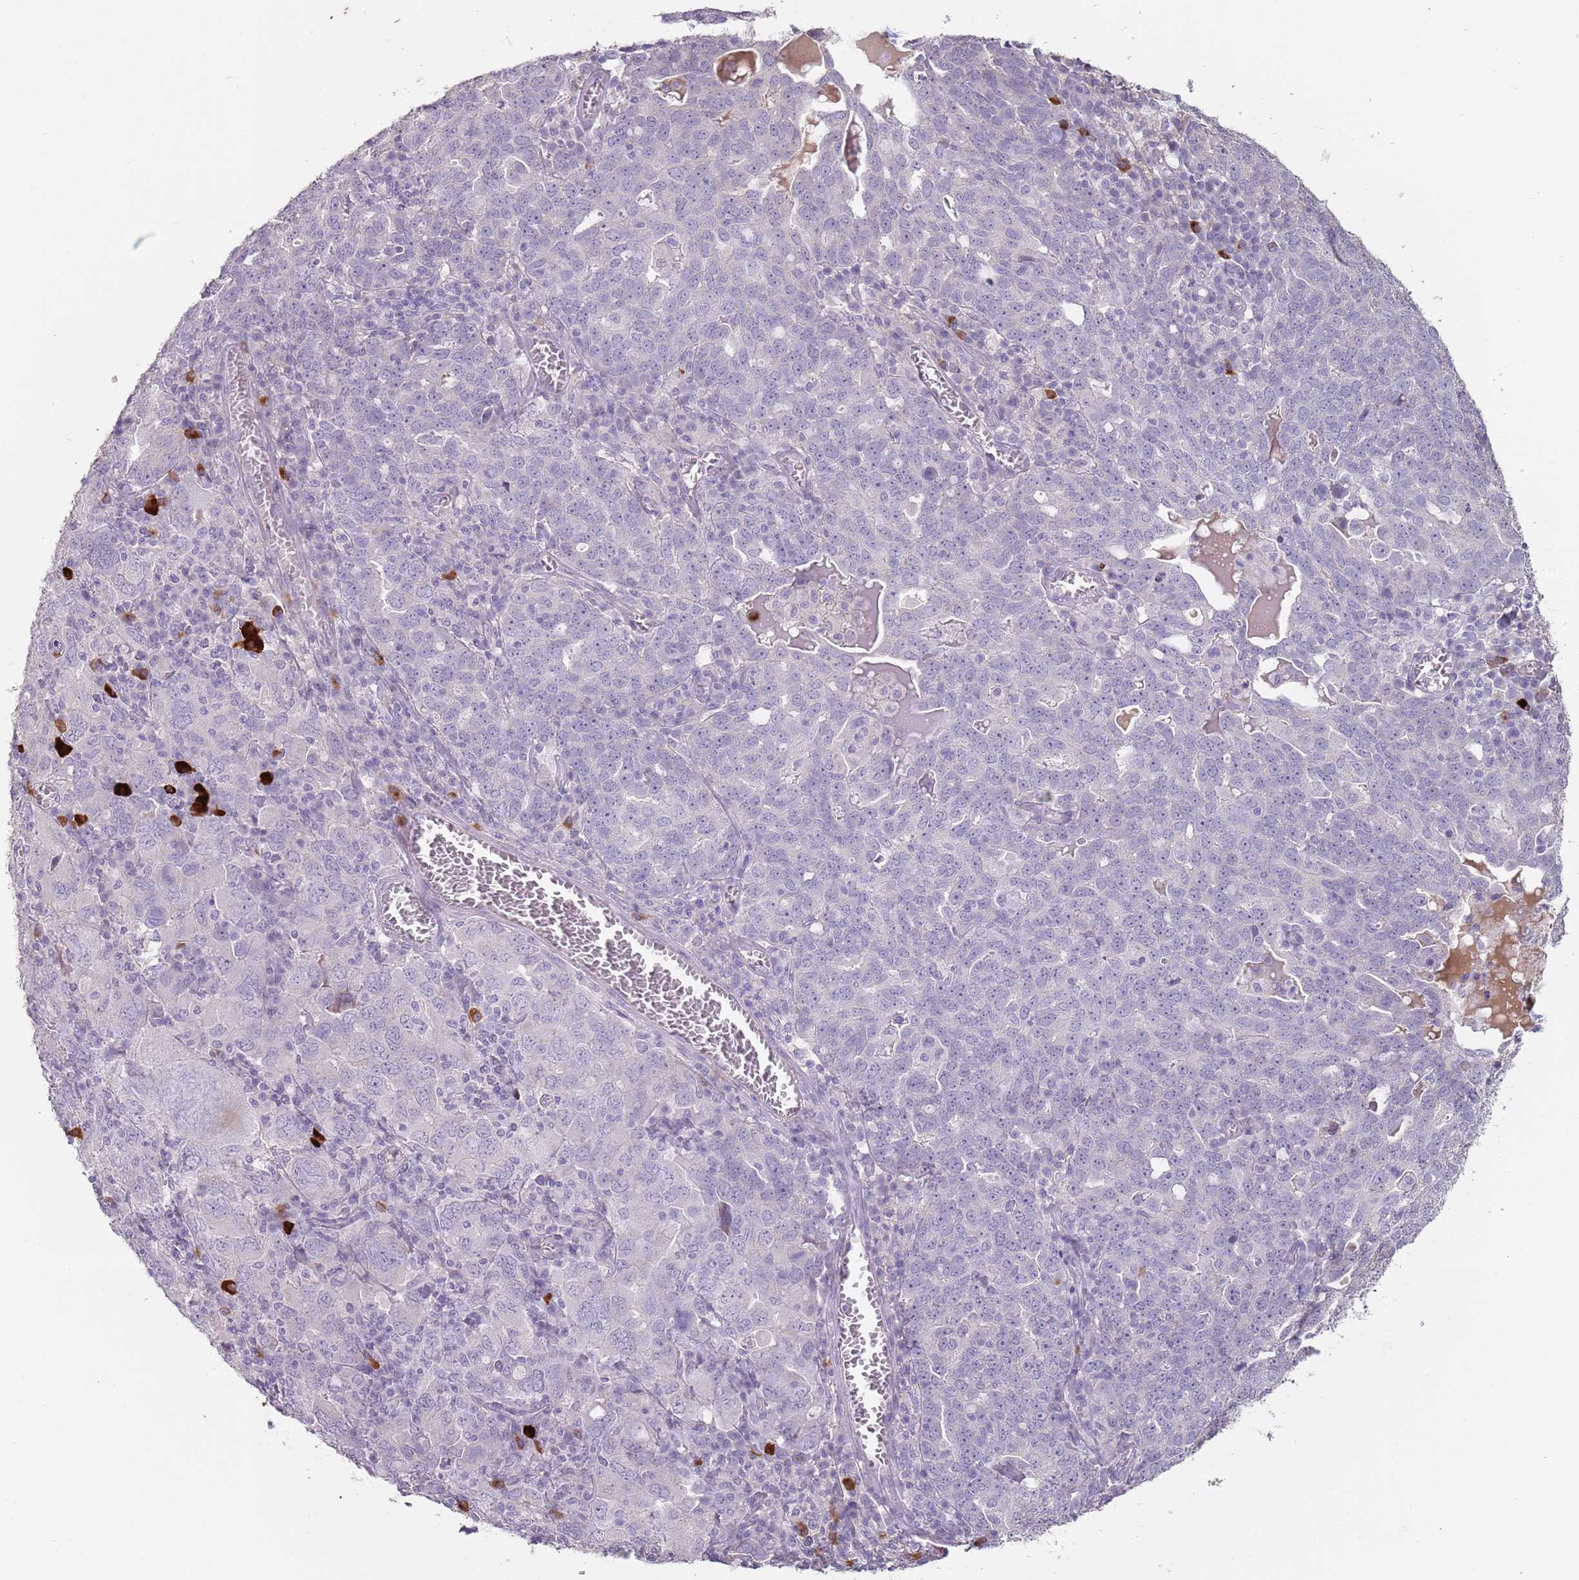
{"staining": {"intensity": "negative", "quantity": "none", "location": "none"}, "tissue": "ovarian cancer", "cell_type": "Tumor cells", "image_type": "cancer", "snomed": [{"axis": "morphology", "description": "Carcinoma, endometroid"}, {"axis": "topography", "description": "Ovary"}], "caption": "Tumor cells are negative for brown protein staining in endometroid carcinoma (ovarian).", "gene": "STYK1", "patient": {"sex": "female", "age": 62}}